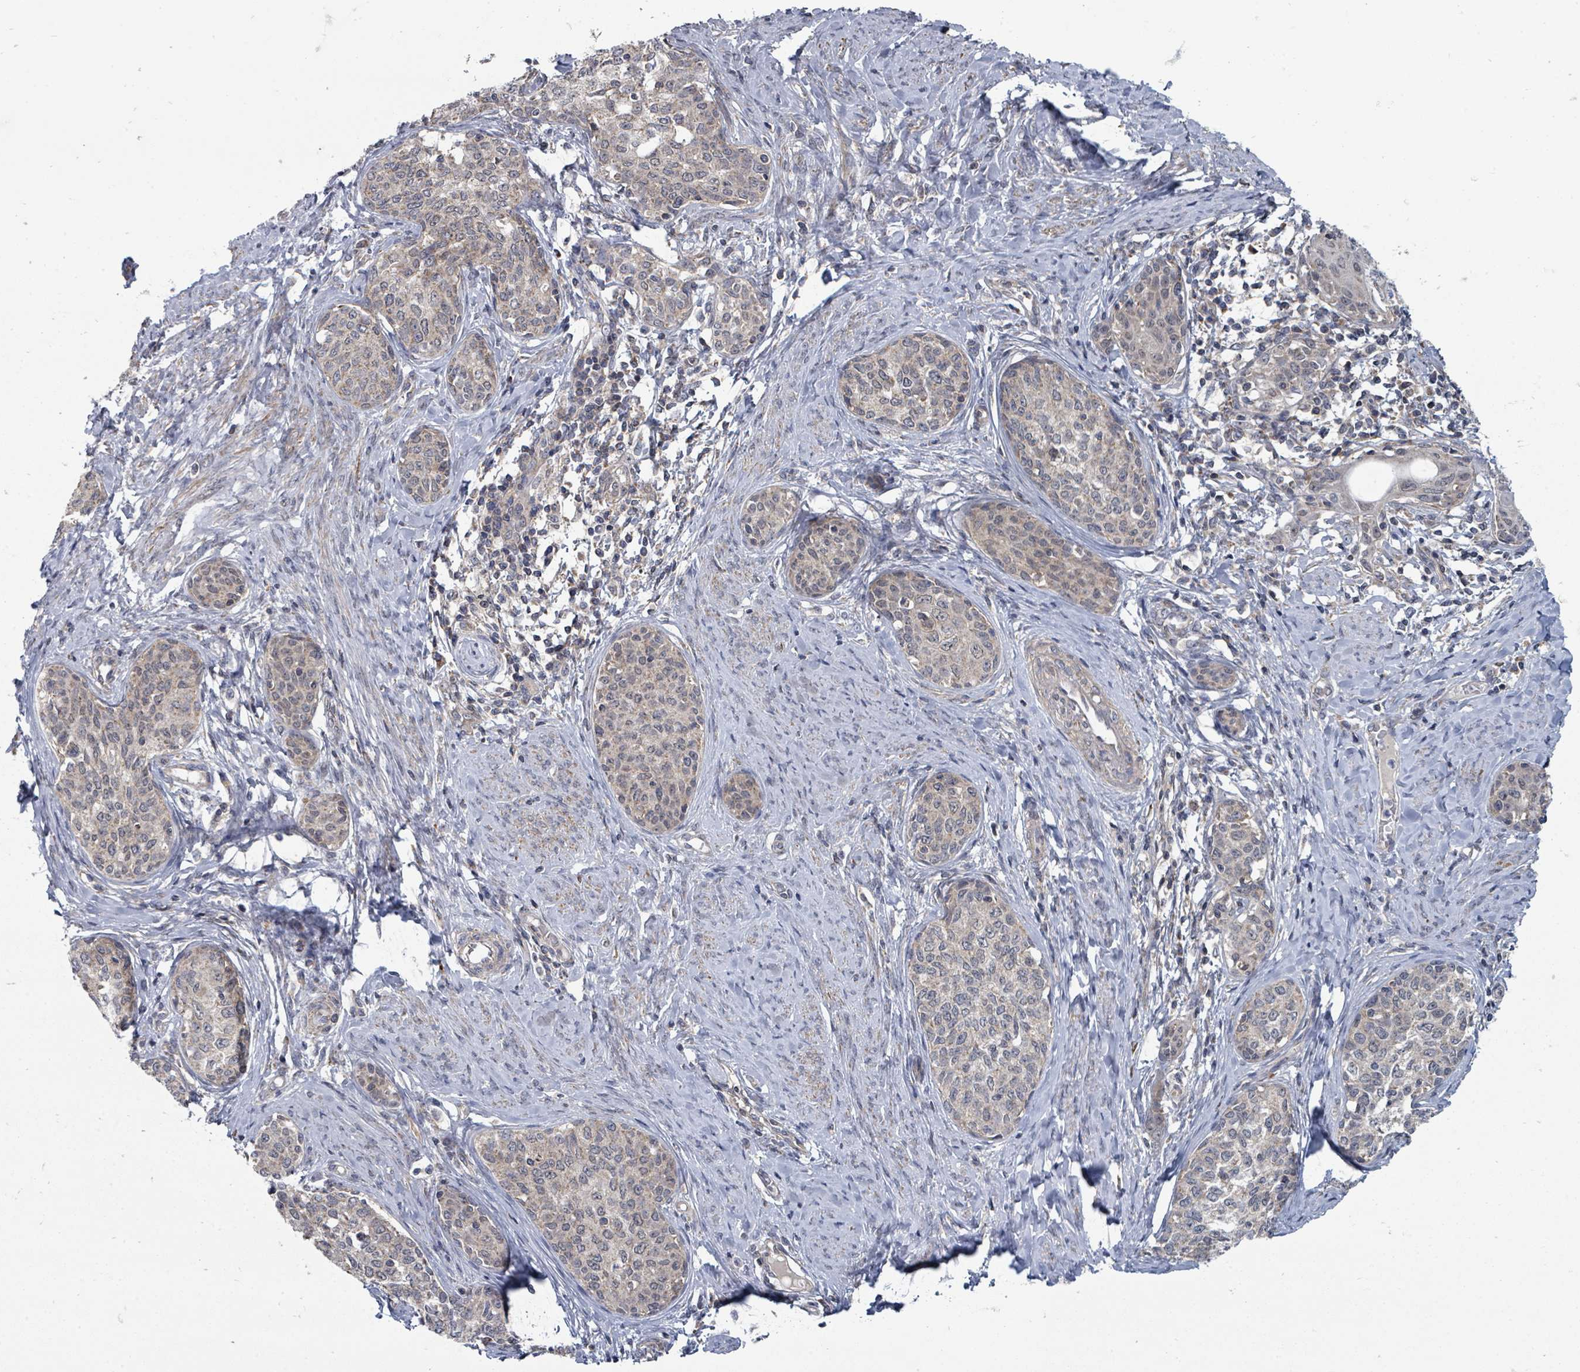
{"staining": {"intensity": "weak", "quantity": "<25%", "location": "cytoplasmic/membranous"}, "tissue": "cervical cancer", "cell_type": "Tumor cells", "image_type": "cancer", "snomed": [{"axis": "morphology", "description": "Squamous cell carcinoma, NOS"}, {"axis": "morphology", "description": "Adenocarcinoma, NOS"}, {"axis": "topography", "description": "Cervix"}], "caption": "The photomicrograph demonstrates no significant positivity in tumor cells of cervical squamous cell carcinoma.", "gene": "MAGOHB", "patient": {"sex": "female", "age": 52}}